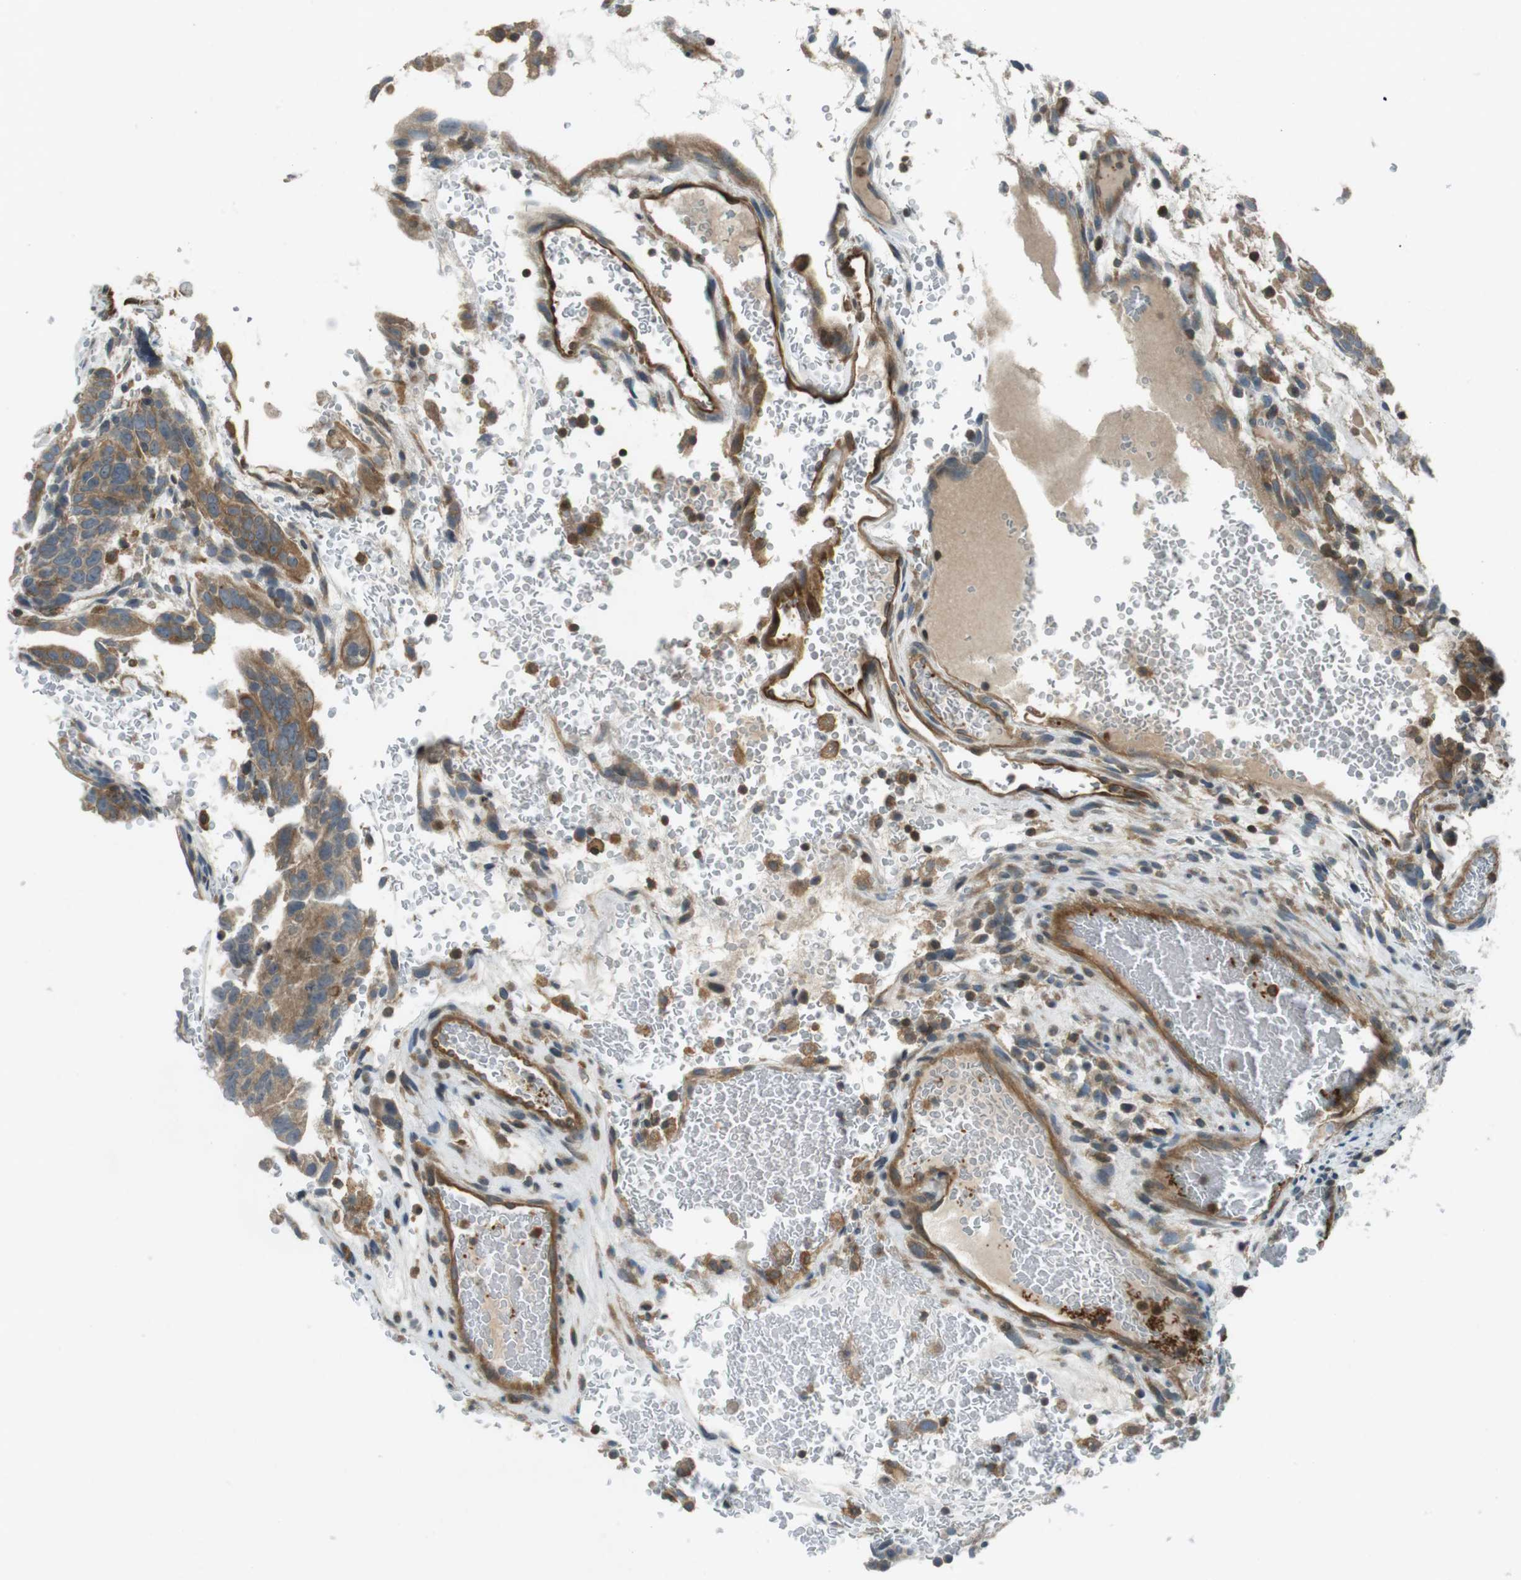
{"staining": {"intensity": "moderate", "quantity": "25%-75%", "location": "cytoplasmic/membranous"}, "tissue": "testis cancer", "cell_type": "Tumor cells", "image_type": "cancer", "snomed": [{"axis": "morphology", "description": "Seminoma, NOS"}, {"axis": "morphology", "description": "Carcinoma, Embryonal, NOS"}, {"axis": "topography", "description": "Testis"}], "caption": "The photomicrograph shows a brown stain indicating the presence of a protein in the cytoplasmic/membranous of tumor cells in testis seminoma. The protein of interest is stained brown, and the nuclei are stained in blue (DAB IHC with brightfield microscopy, high magnification).", "gene": "ZYX", "patient": {"sex": "male", "age": 52}}